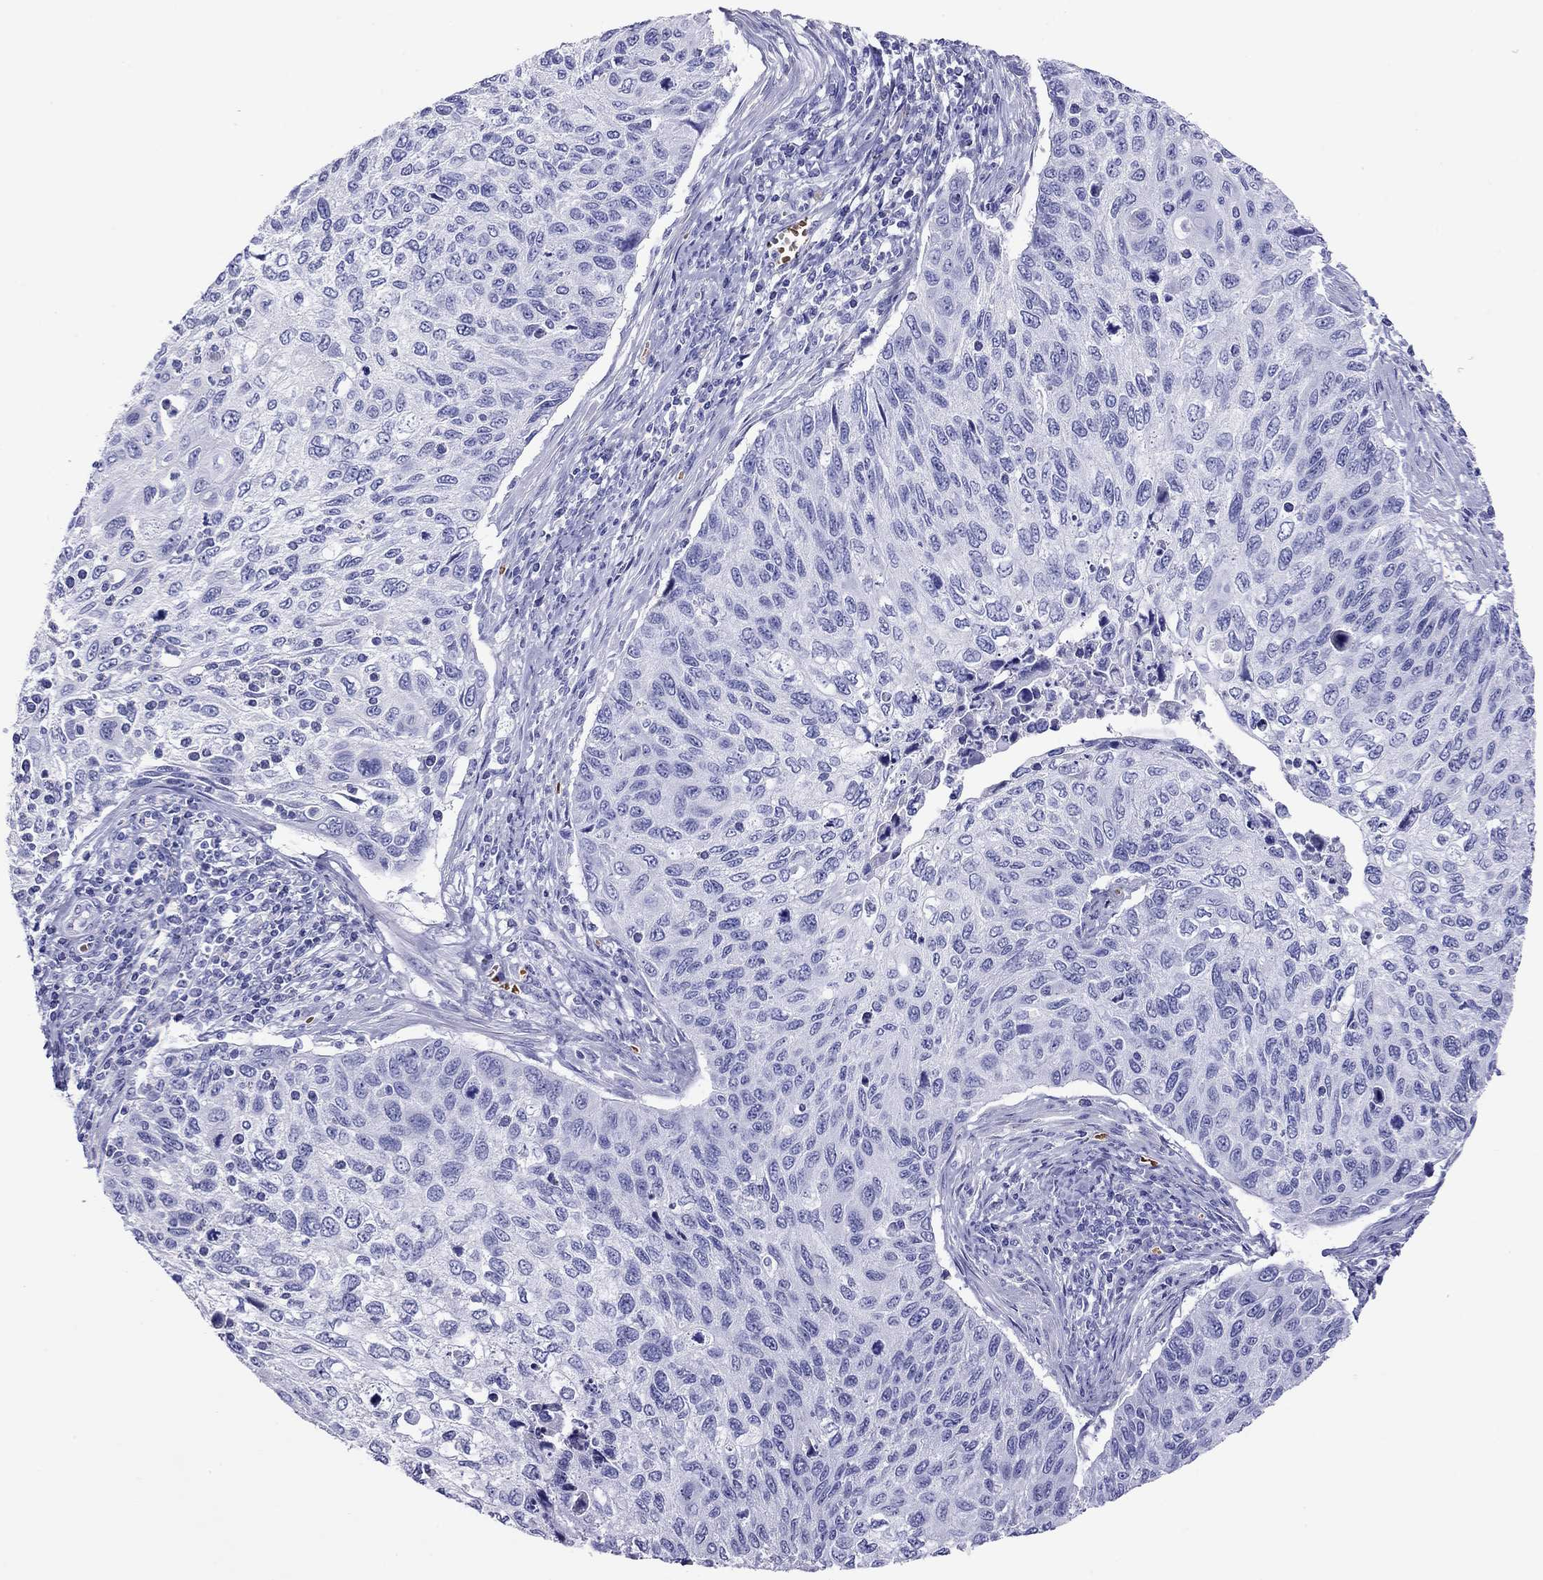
{"staining": {"intensity": "negative", "quantity": "none", "location": "none"}, "tissue": "cervical cancer", "cell_type": "Tumor cells", "image_type": "cancer", "snomed": [{"axis": "morphology", "description": "Squamous cell carcinoma, NOS"}, {"axis": "topography", "description": "Cervix"}], "caption": "DAB immunohistochemical staining of cervical squamous cell carcinoma shows no significant expression in tumor cells.", "gene": "PTPRN", "patient": {"sex": "female", "age": 70}}